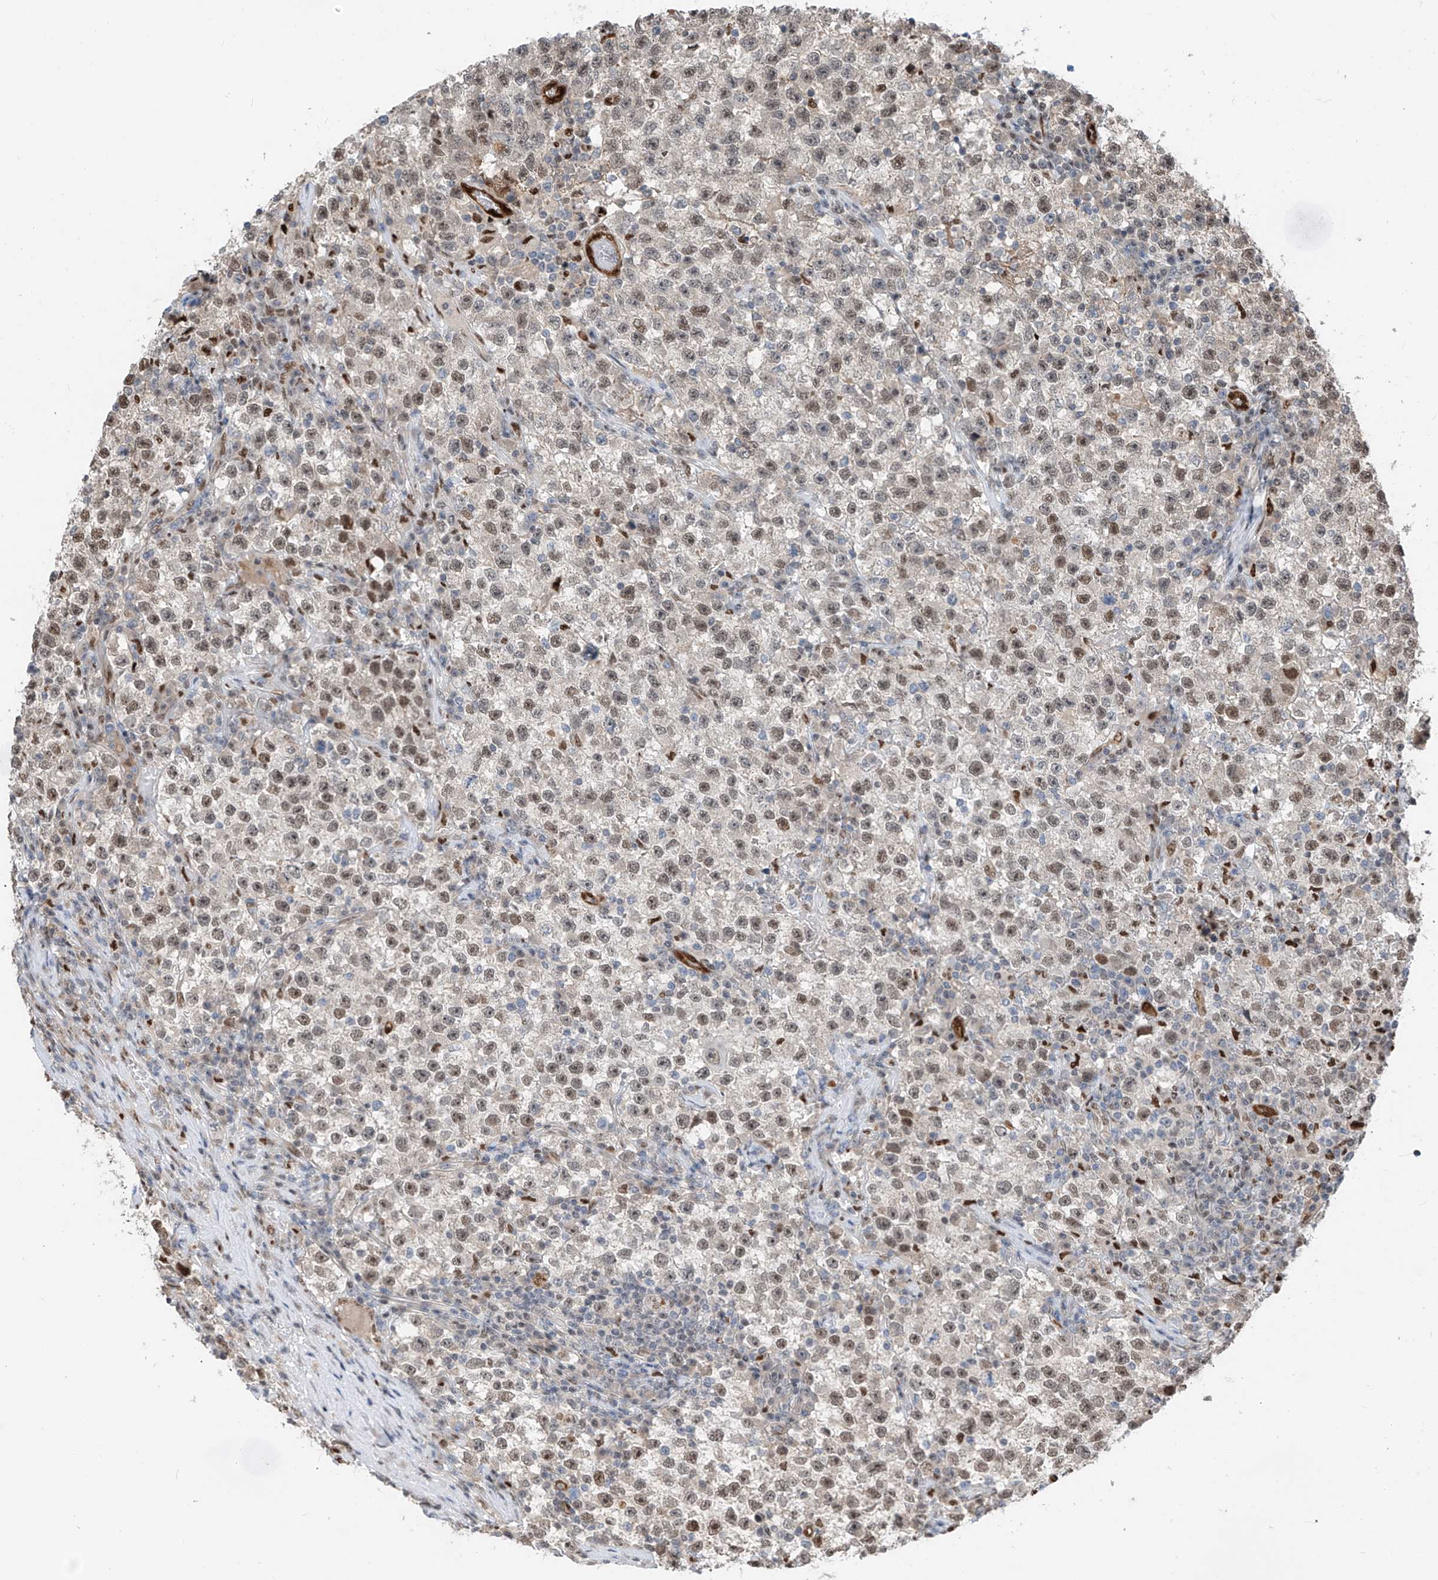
{"staining": {"intensity": "moderate", "quantity": ">75%", "location": "nuclear"}, "tissue": "testis cancer", "cell_type": "Tumor cells", "image_type": "cancer", "snomed": [{"axis": "morphology", "description": "Seminoma, NOS"}, {"axis": "topography", "description": "Testis"}], "caption": "IHC of human testis cancer shows medium levels of moderate nuclear expression in approximately >75% of tumor cells.", "gene": "RBP7", "patient": {"sex": "male", "age": 22}}